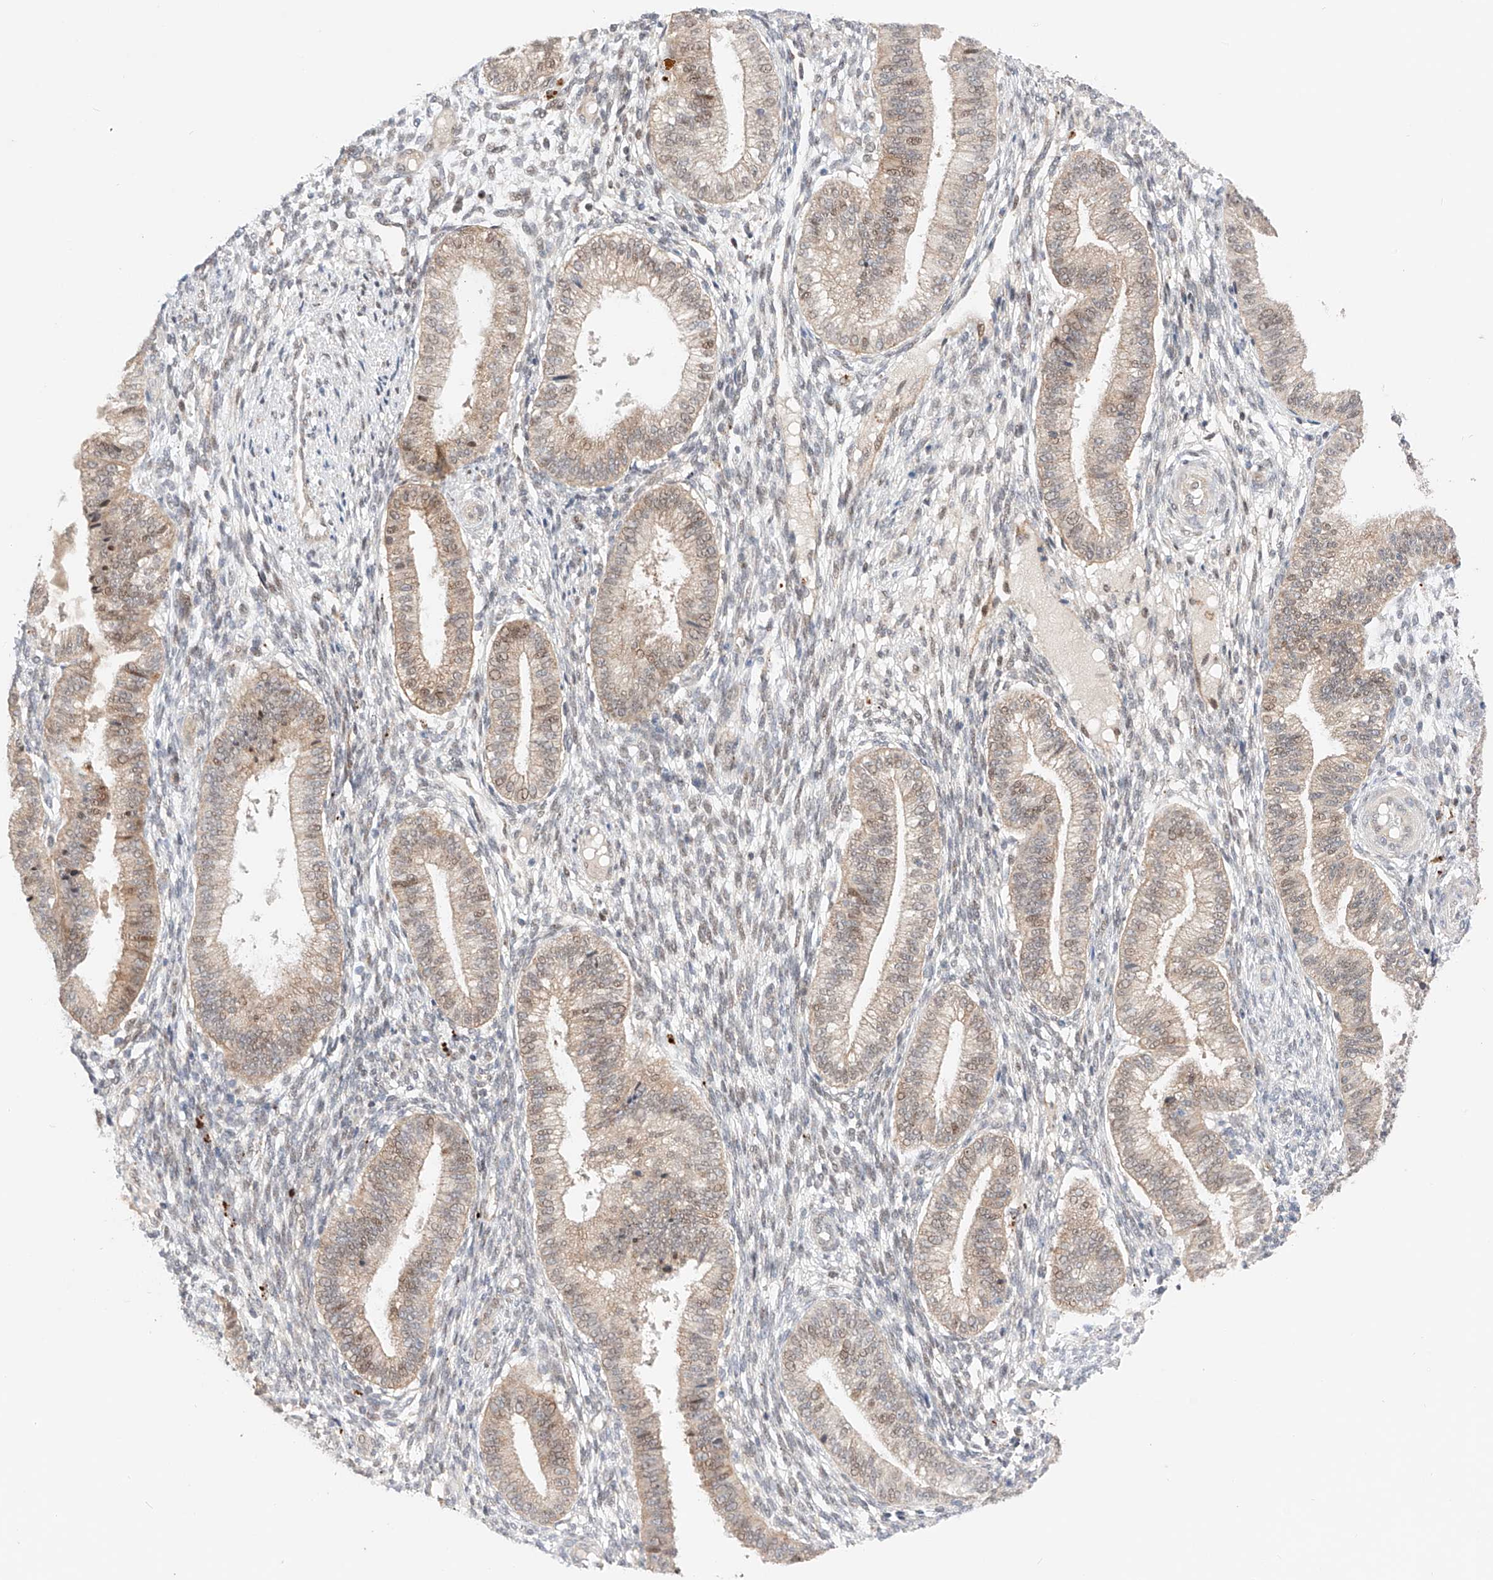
{"staining": {"intensity": "negative", "quantity": "none", "location": "none"}, "tissue": "endometrium", "cell_type": "Cells in endometrial stroma", "image_type": "normal", "snomed": [{"axis": "morphology", "description": "Normal tissue, NOS"}, {"axis": "topography", "description": "Endometrium"}], "caption": "Immunohistochemistry (IHC) image of unremarkable endometrium: endometrium stained with DAB (3,3'-diaminobenzidine) displays no significant protein expression in cells in endometrial stroma.", "gene": "GCNT1", "patient": {"sex": "female", "age": 39}}